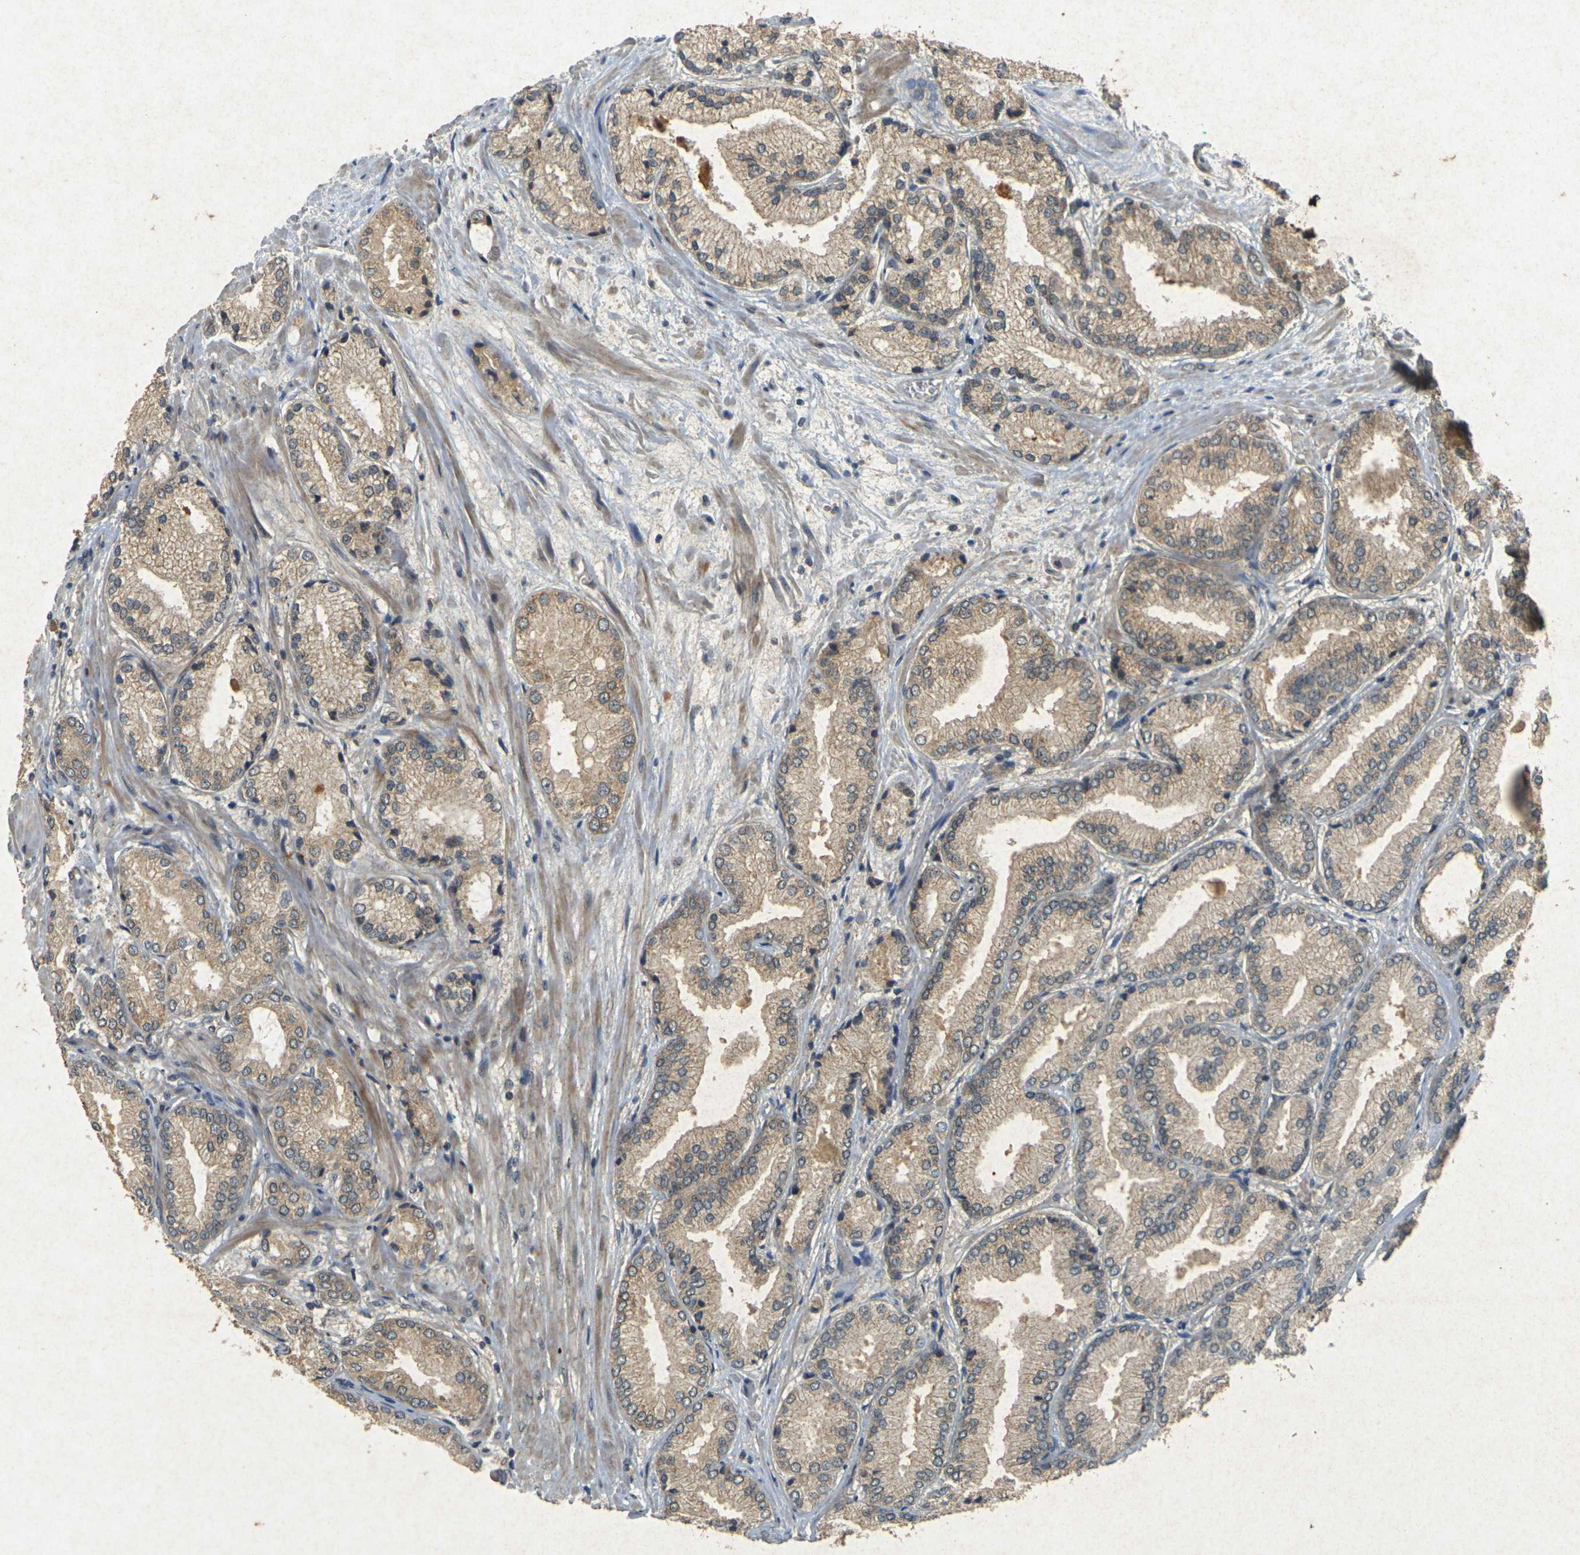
{"staining": {"intensity": "weak", "quantity": ">75%", "location": "cytoplasmic/membranous"}, "tissue": "prostate cancer", "cell_type": "Tumor cells", "image_type": "cancer", "snomed": [{"axis": "morphology", "description": "Adenocarcinoma, High grade"}, {"axis": "topography", "description": "Prostate"}], "caption": "Protein staining of high-grade adenocarcinoma (prostate) tissue demonstrates weak cytoplasmic/membranous positivity in about >75% of tumor cells. The protein of interest is stained brown, and the nuclei are stained in blue (DAB IHC with brightfield microscopy, high magnification).", "gene": "ERN1", "patient": {"sex": "male", "age": 59}}